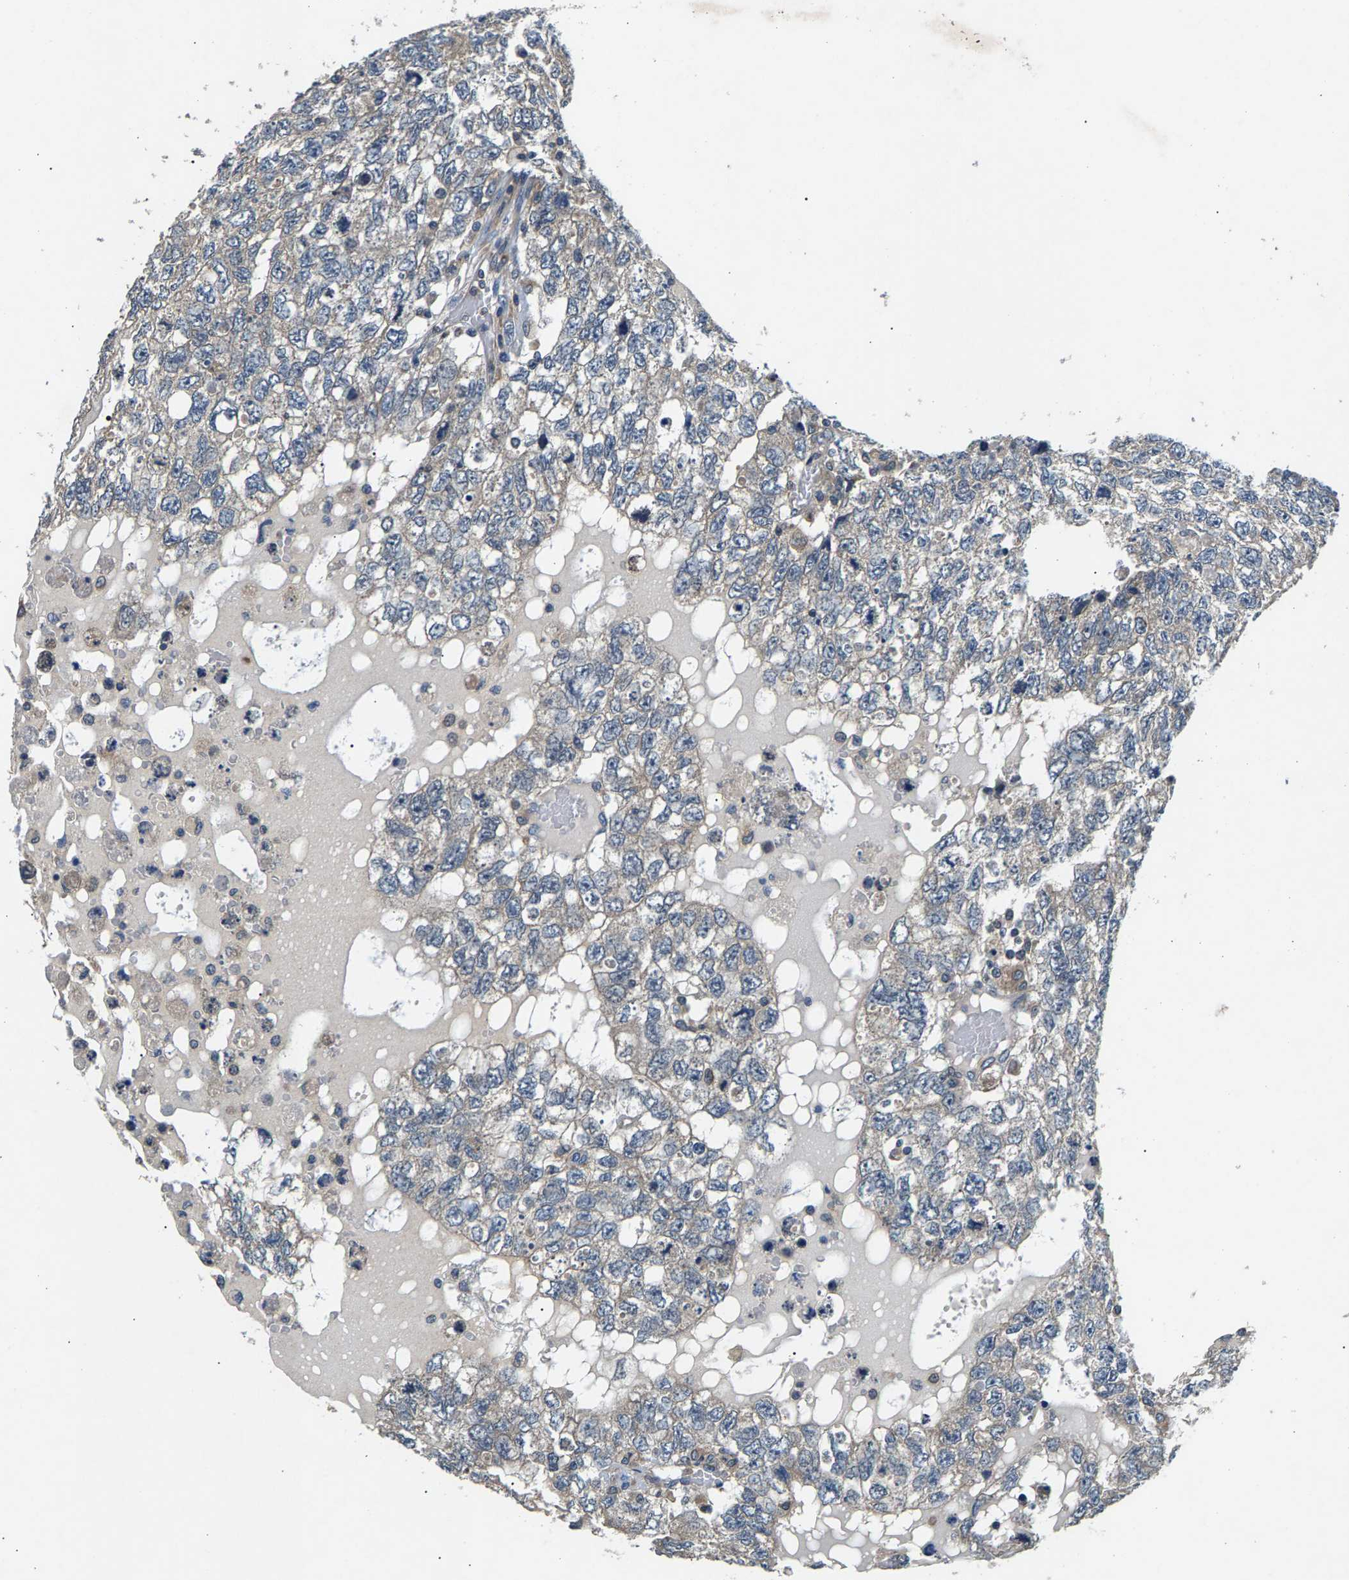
{"staining": {"intensity": "weak", "quantity": "<25%", "location": "cytoplasmic/membranous"}, "tissue": "testis cancer", "cell_type": "Tumor cells", "image_type": "cancer", "snomed": [{"axis": "morphology", "description": "Carcinoma, Embryonal, NOS"}, {"axis": "topography", "description": "Testis"}], "caption": "High power microscopy histopathology image of an IHC image of testis embryonal carcinoma, revealing no significant positivity in tumor cells.", "gene": "NT5C", "patient": {"sex": "male", "age": 36}}